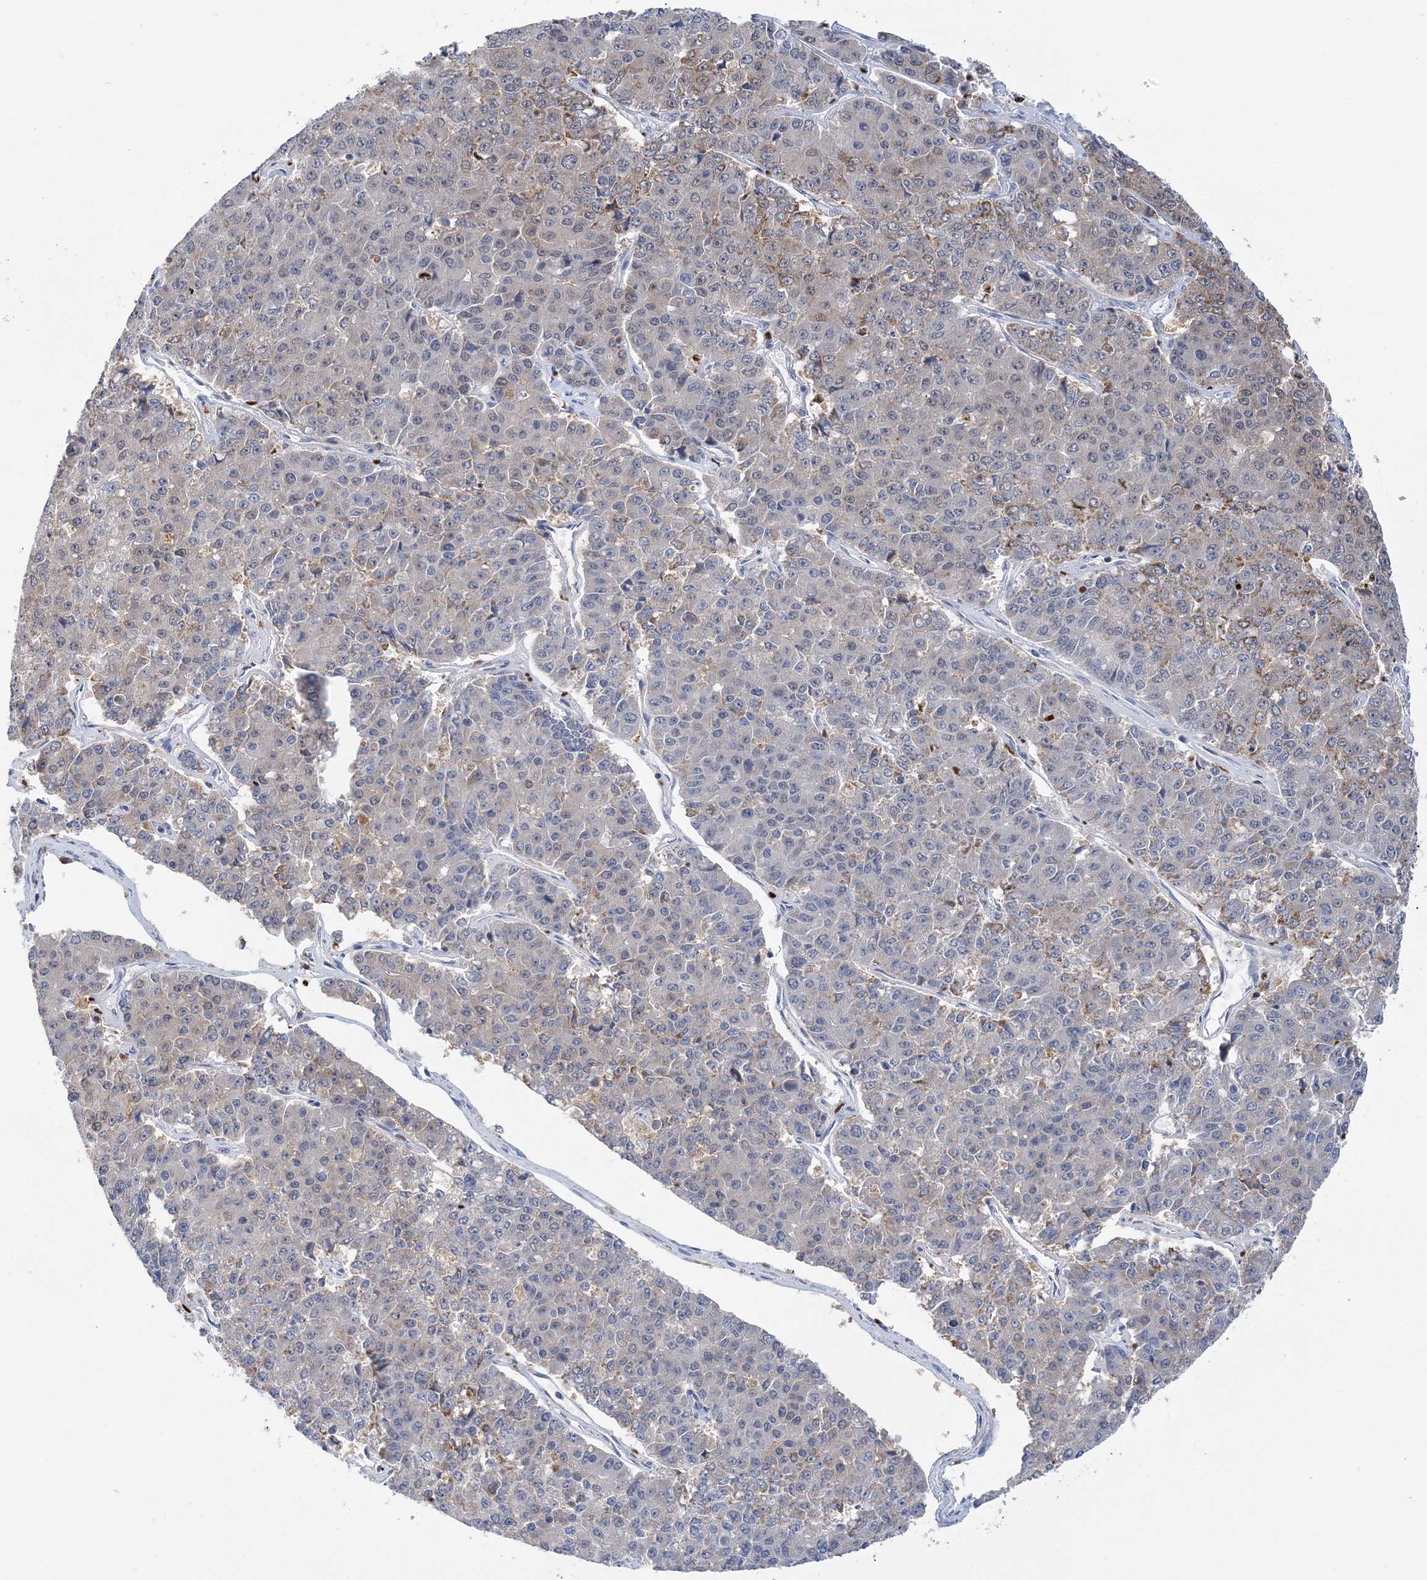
{"staining": {"intensity": "weak", "quantity": "25%-75%", "location": "cytoplasmic/membranous"}, "tissue": "pancreatic cancer", "cell_type": "Tumor cells", "image_type": "cancer", "snomed": [{"axis": "morphology", "description": "Adenocarcinoma, NOS"}, {"axis": "topography", "description": "Pancreas"}], "caption": "Immunohistochemical staining of human pancreatic cancer (adenocarcinoma) displays weak cytoplasmic/membranous protein expression in approximately 25%-75% of tumor cells.", "gene": "NIT2", "patient": {"sex": "male", "age": 50}}